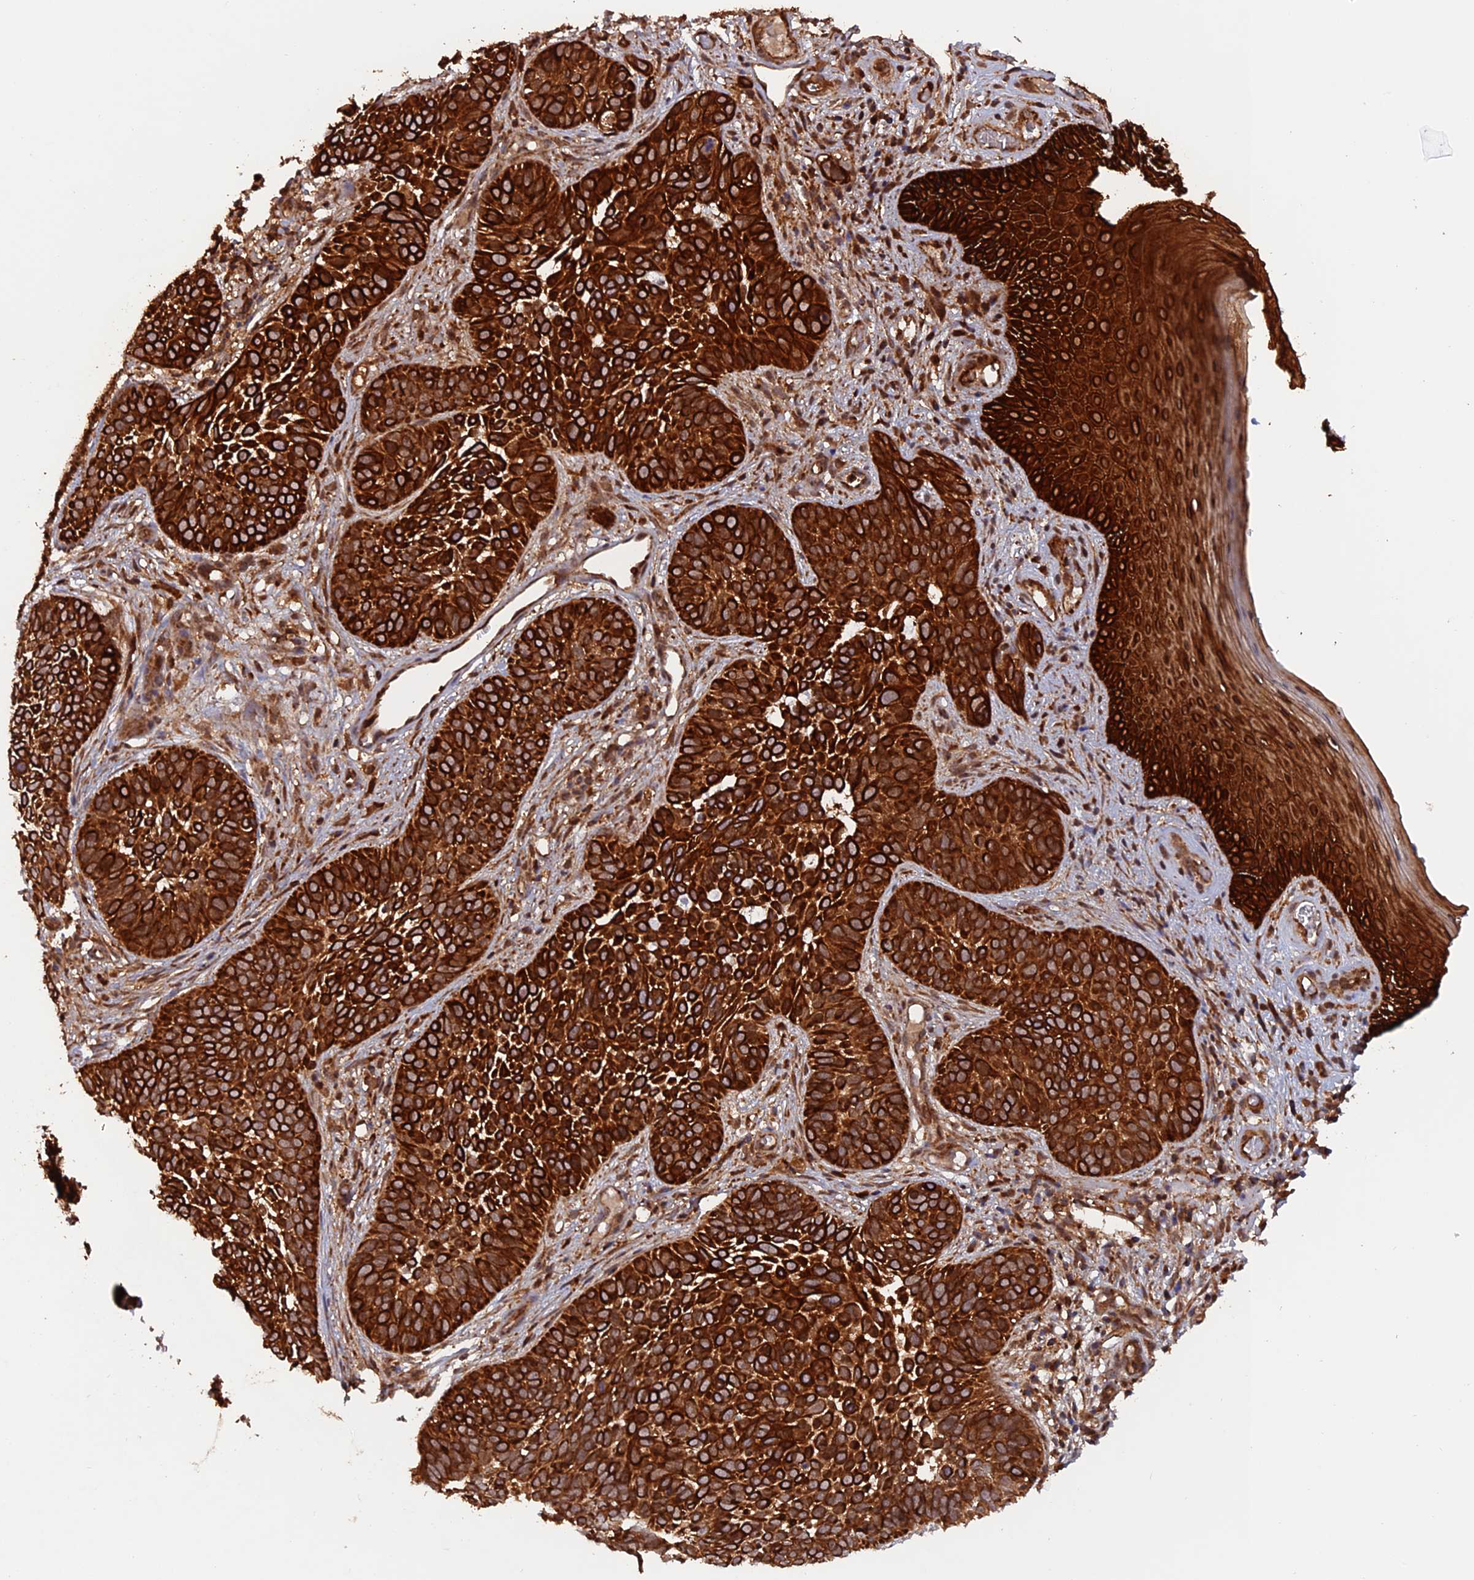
{"staining": {"intensity": "strong", "quantity": ">75%", "location": "cytoplasmic/membranous"}, "tissue": "skin cancer", "cell_type": "Tumor cells", "image_type": "cancer", "snomed": [{"axis": "morphology", "description": "Basal cell carcinoma"}, {"axis": "topography", "description": "Skin"}], "caption": "Immunohistochemical staining of human basal cell carcinoma (skin) shows high levels of strong cytoplasmic/membranous protein expression in approximately >75% of tumor cells. (DAB IHC, brown staining for protein, blue staining for nuclei).", "gene": "DTYMK", "patient": {"sex": "male", "age": 89}}